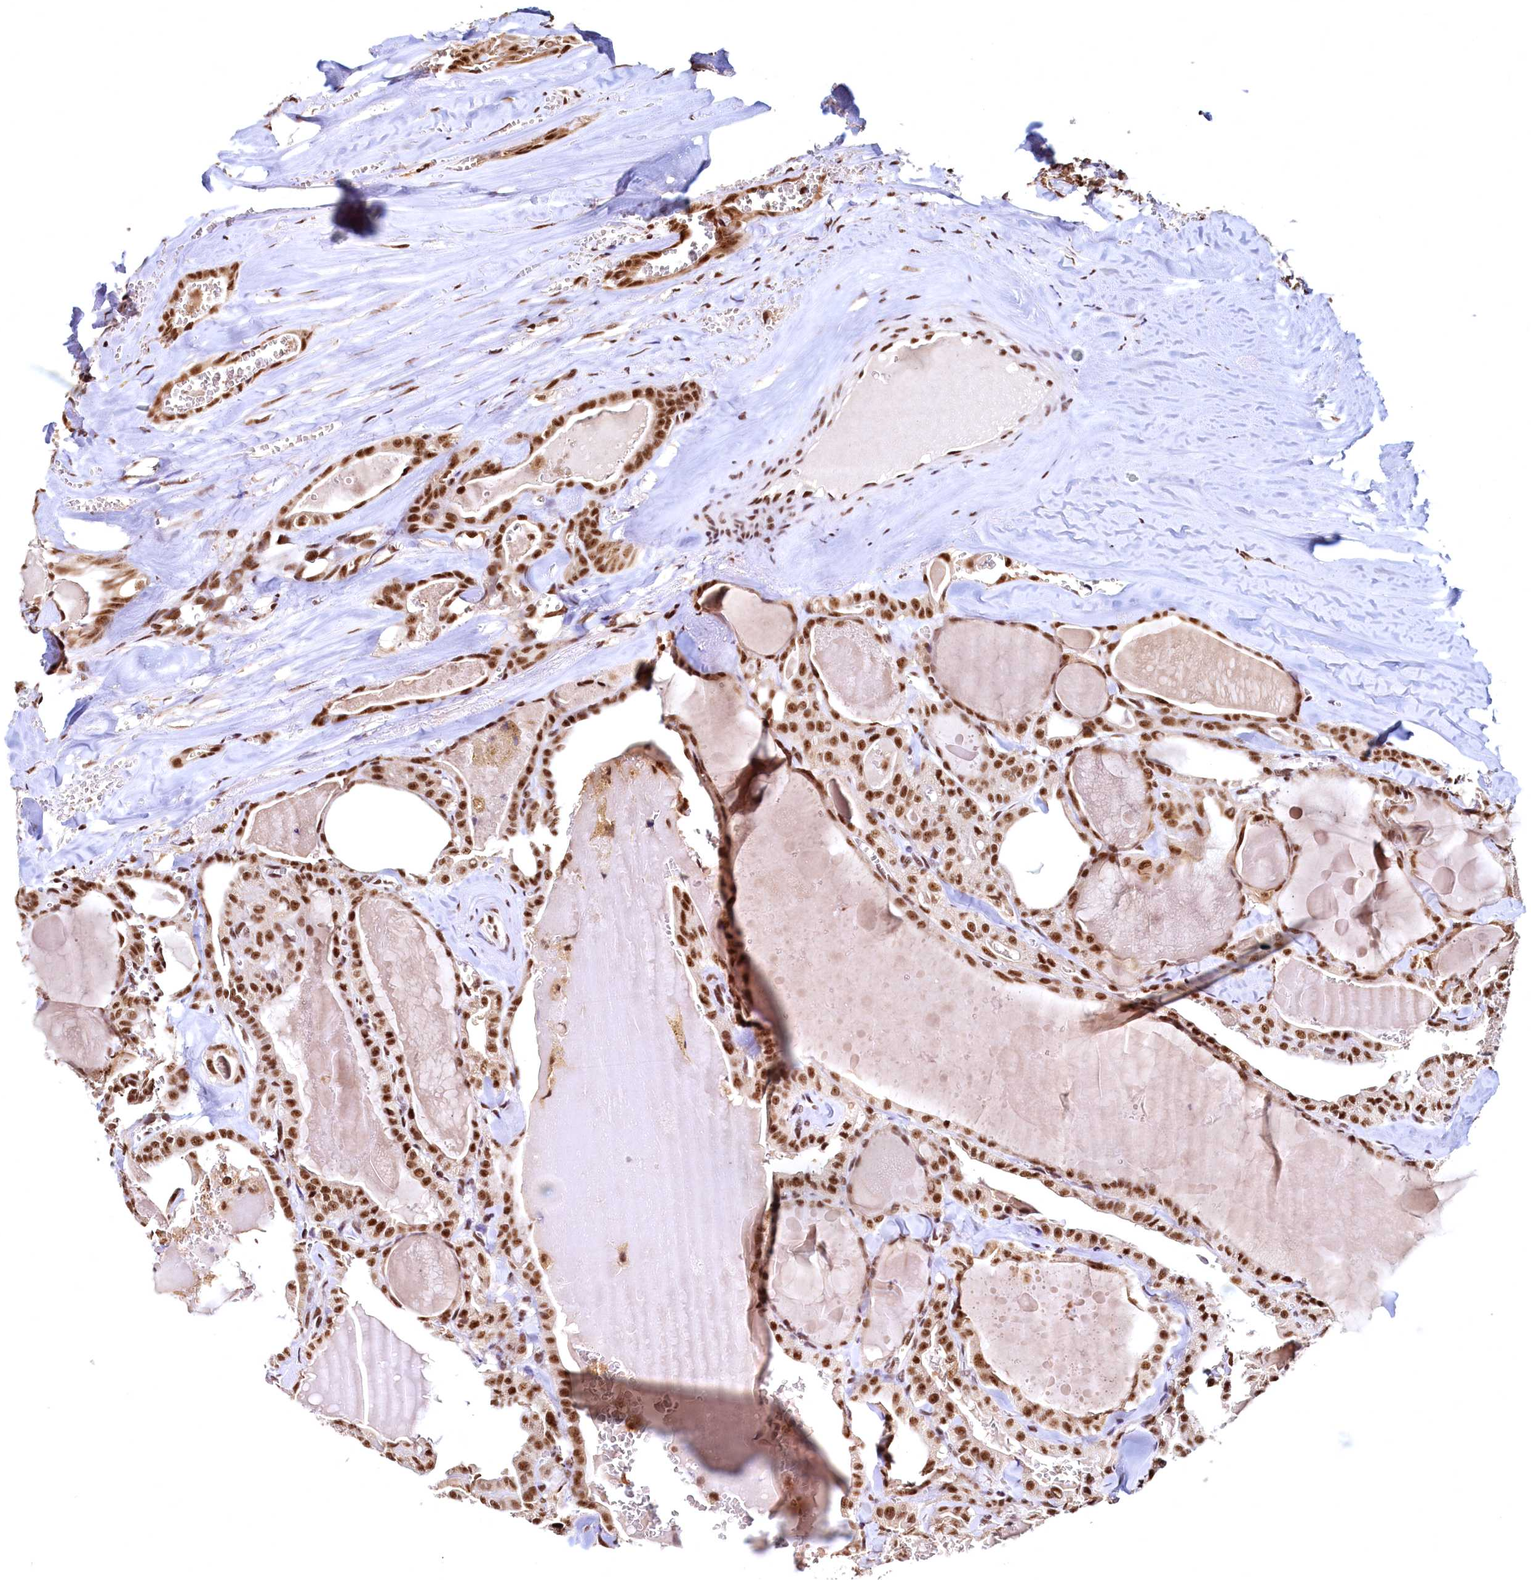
{"staining": {"intensity": "strong", "quantity": ">75%", "location": "nuclear"}, "tissue": "thyroid cancer", "cell_type": "Tumor cells", "image_type": "cancer", "snomed": [{"axis": "morphology", "description": "Papillary adenocarcinoma, NOS"}, {"axis": "topography", "description": "Thyroid gland"}], "caption": "Papillary adenocarcinoma (thyroid) stained with DAB IHC reveals high levels of strong nuclear positivity in approximately >75% of tumor cells. (DAB (3,3'-diaminobenzidine) = brown stain, brightfield microscopy at high magnification).", "gene": "RSRC2", "patient": {"sex": "male", "age": 52}}